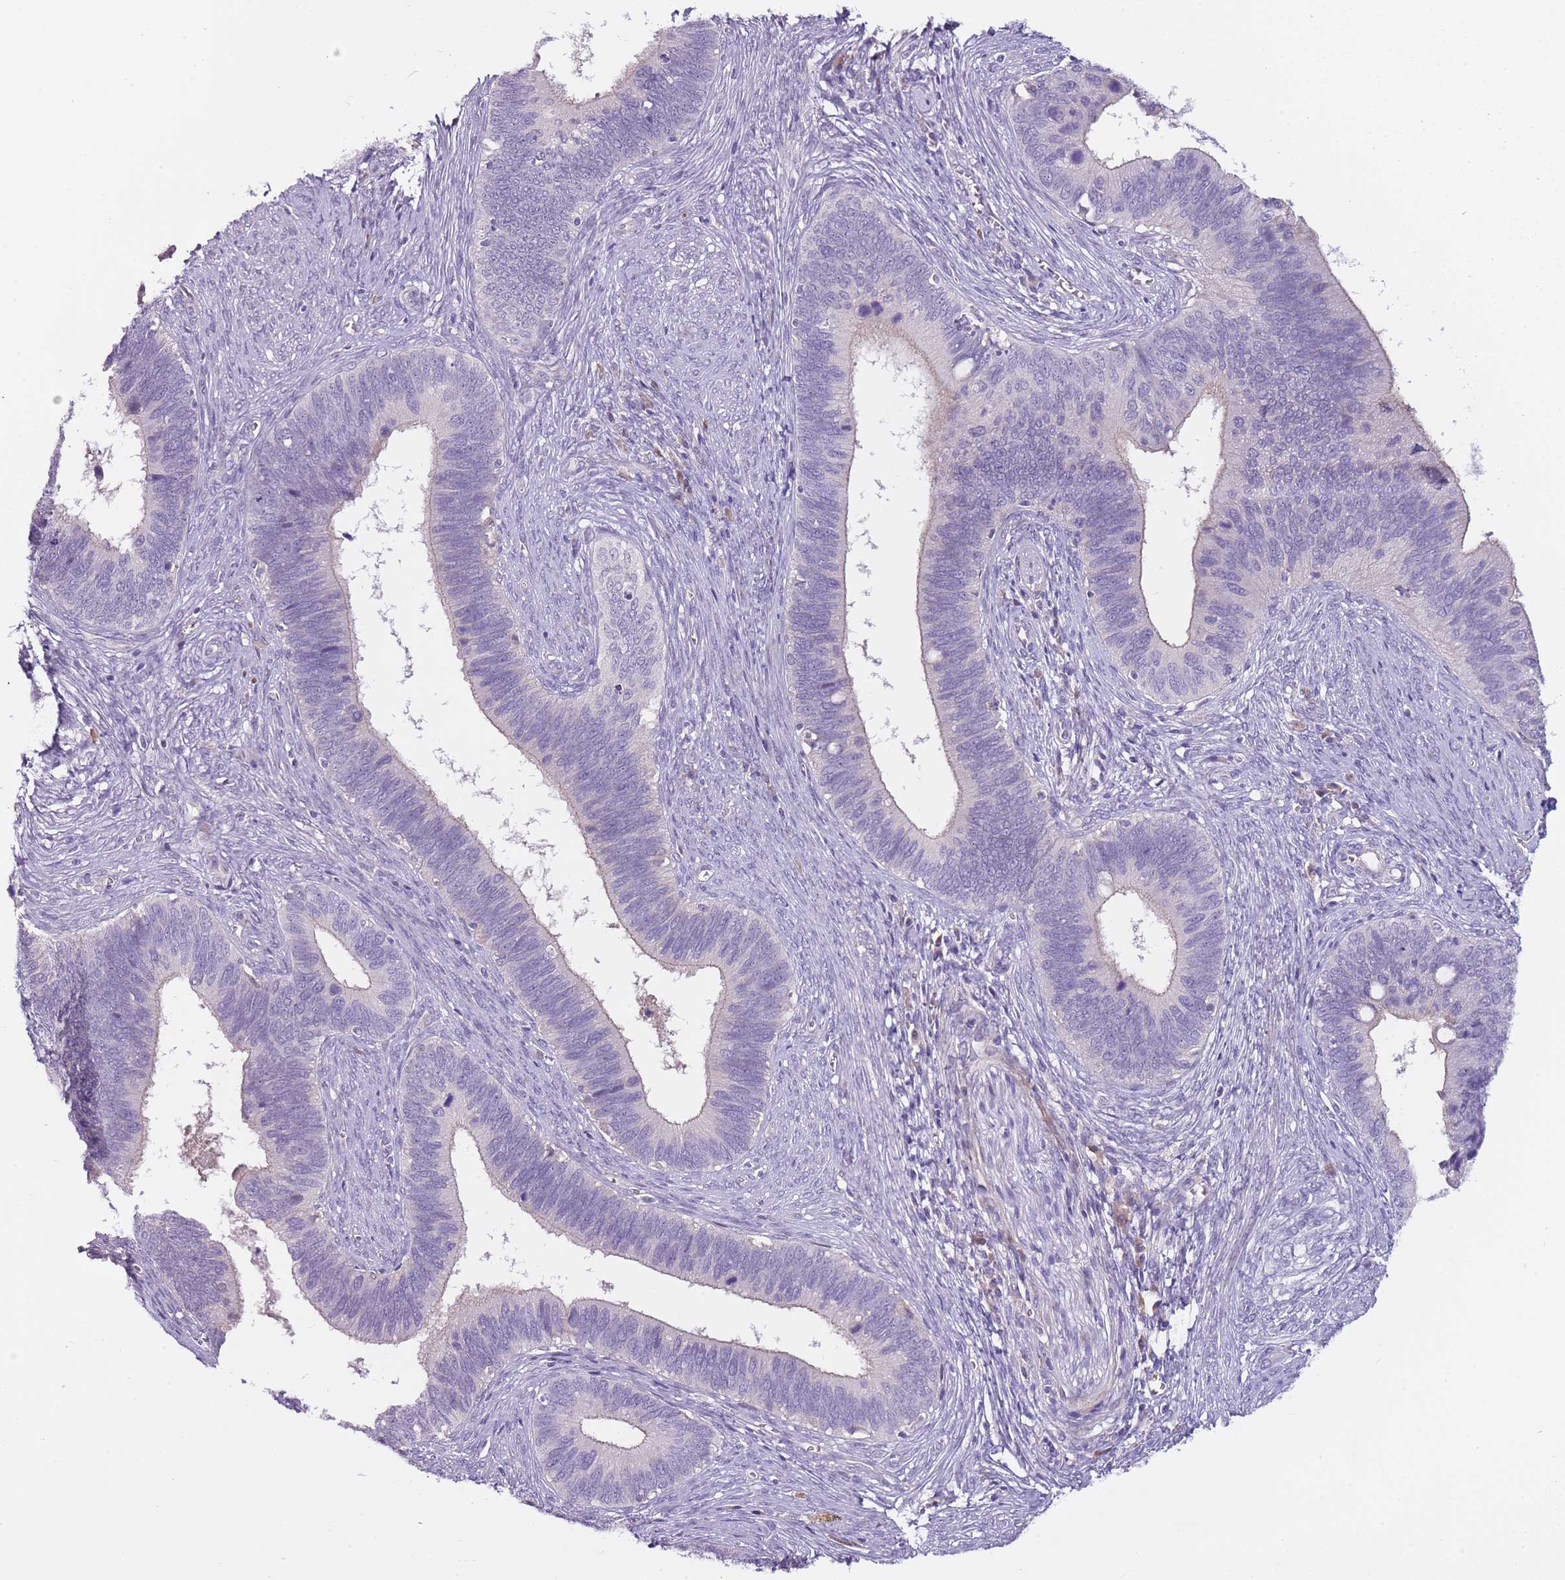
{"staining": {"intensity": "negative", "quantity": "none", "location": "none"}, "tissue": "cervical cancer", "cell_type": "Tumor cells", "image_type": "cancer", "snomed": [{"axis": "morphology", "description": "Adenocarcinoma, NOS"}, {"axis": "topography", "description": "Cervix"}], "caption": "Immunohistochemistry of cervical cancer demonstrates no staining in tumor cells.", "gene": "NKX2-3", "patient": {"sex": "female", "age": 42}}